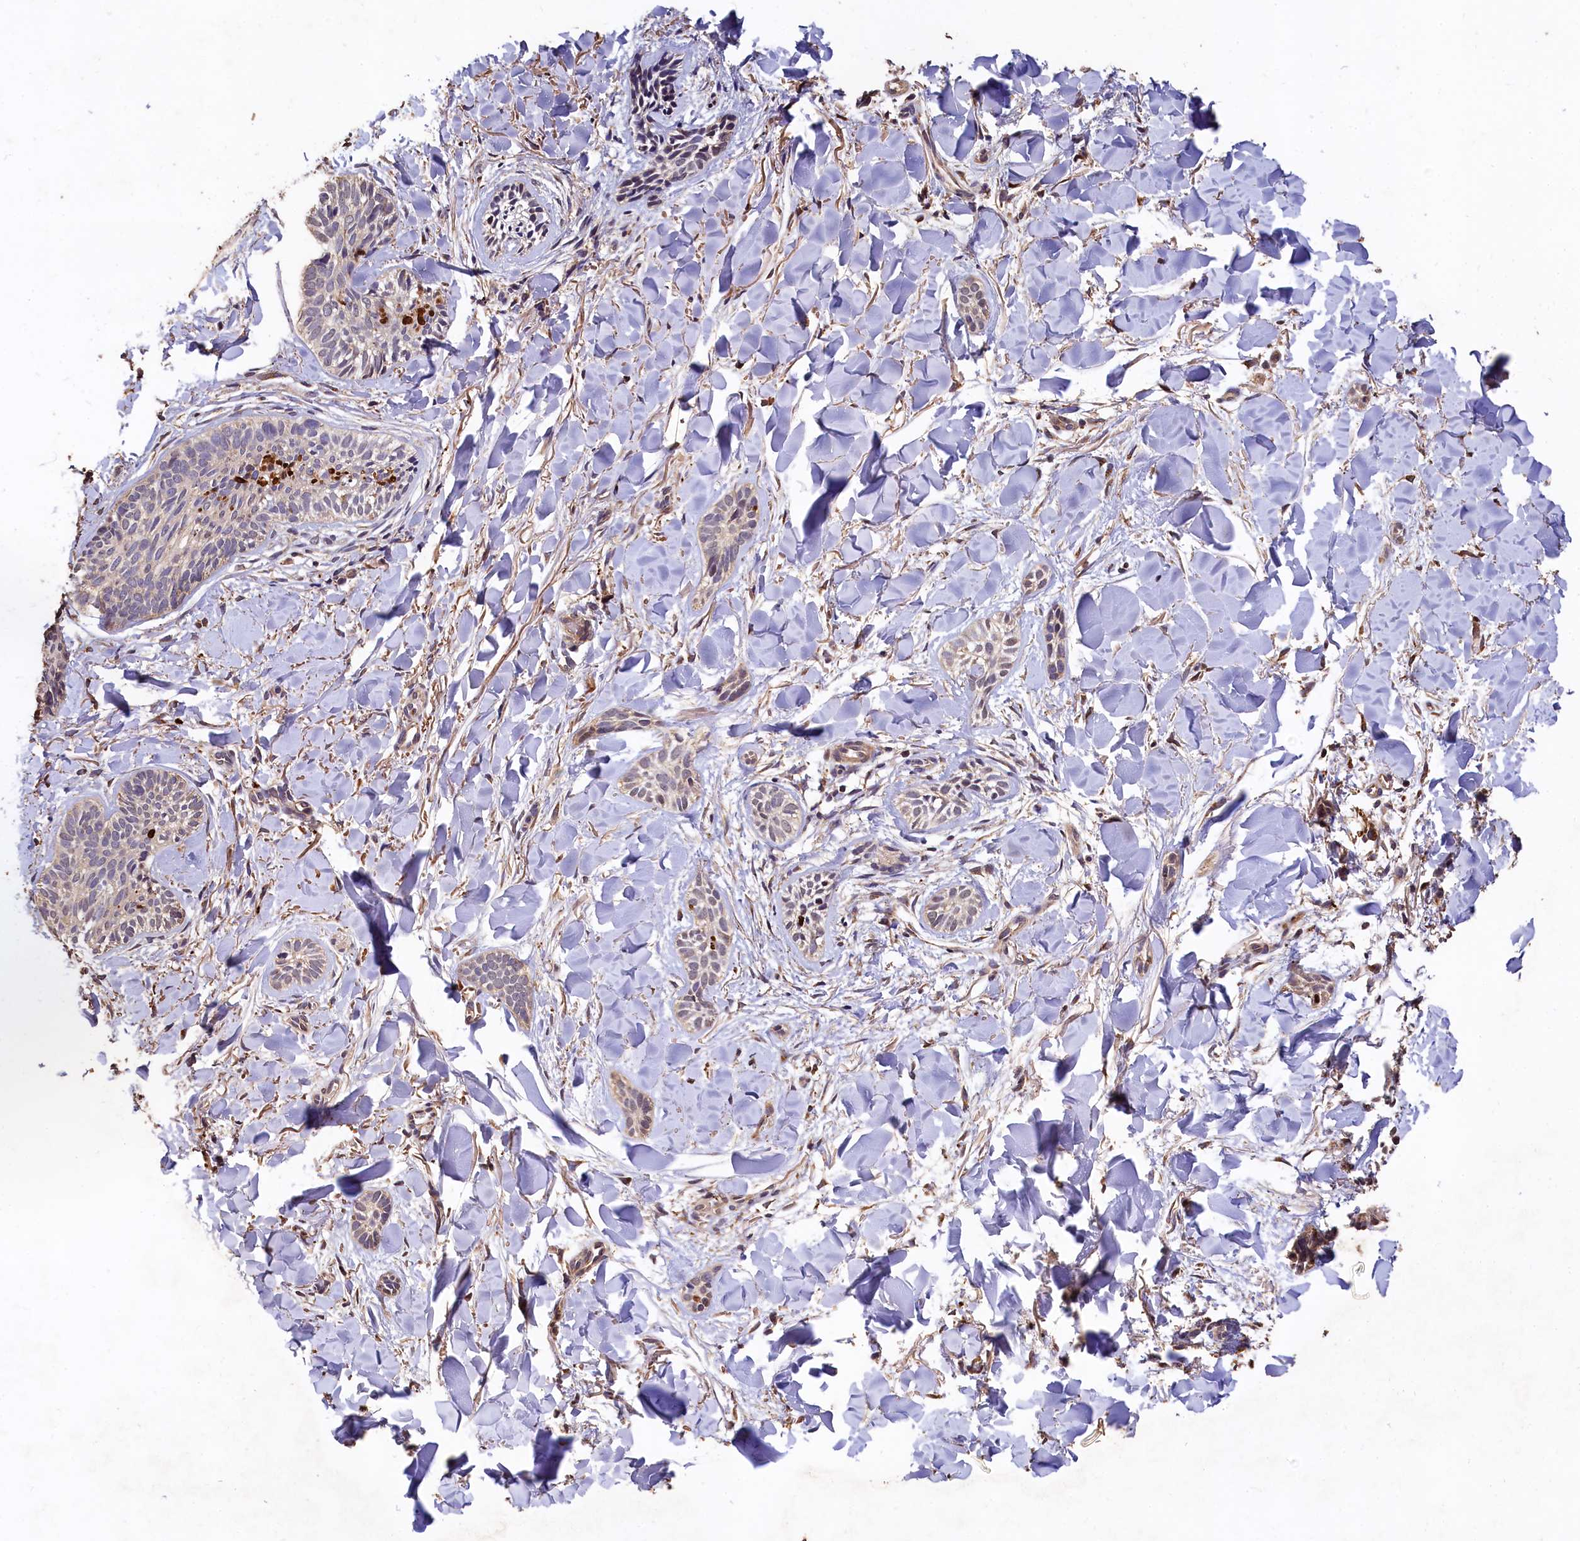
{"staining": {"intensity": "weak", "quantity": "25%-75%", "location": "cytoplasmic/membranous"}, "tissue": "skin cancer", "cell_type": "Tumor cells", "image_type": "cancer", "snomed": [{"axis": "morphology", "description": "Basal cell carcinoma"}, {"axis": "topography", "description": "Skin"}], "caption": "Immunohistochemistry (DAB) staining of basal cell carcinoma (skin) demonstrates weak cytoplasmic/membranous protein staining in about 25%-75% of tumor cells.", "gene": "LSM4", "patient": {"sex": "female", "age": 59}}